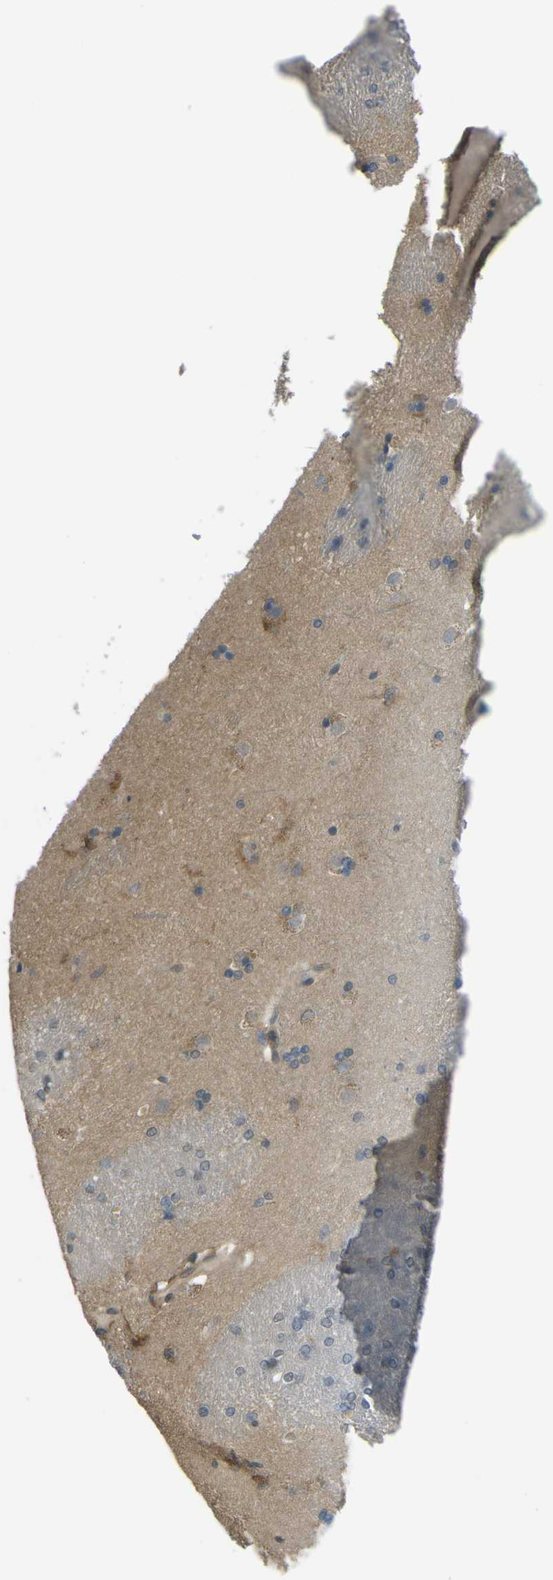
{"staining": {"intensity": "negative", "quantity": "none", "location": "none"}, "tissue": "caudate", "cell_type": "Glial cells", "image_type": "normal", "snomed": [{"axis": "morphology", "description": "Normal tissue, NOS"}, {"axis": "topography", "description": "Lateral ventricle wall"}], "caption": "Immunohistochemistry (IHC) histopathology image of unremarkable caudate: human caudate stained with DAB demonstrates no significant protein staining in glial cells.", "gene": "PIEZO2", "patient": {"sex": "female", "age": 19}}